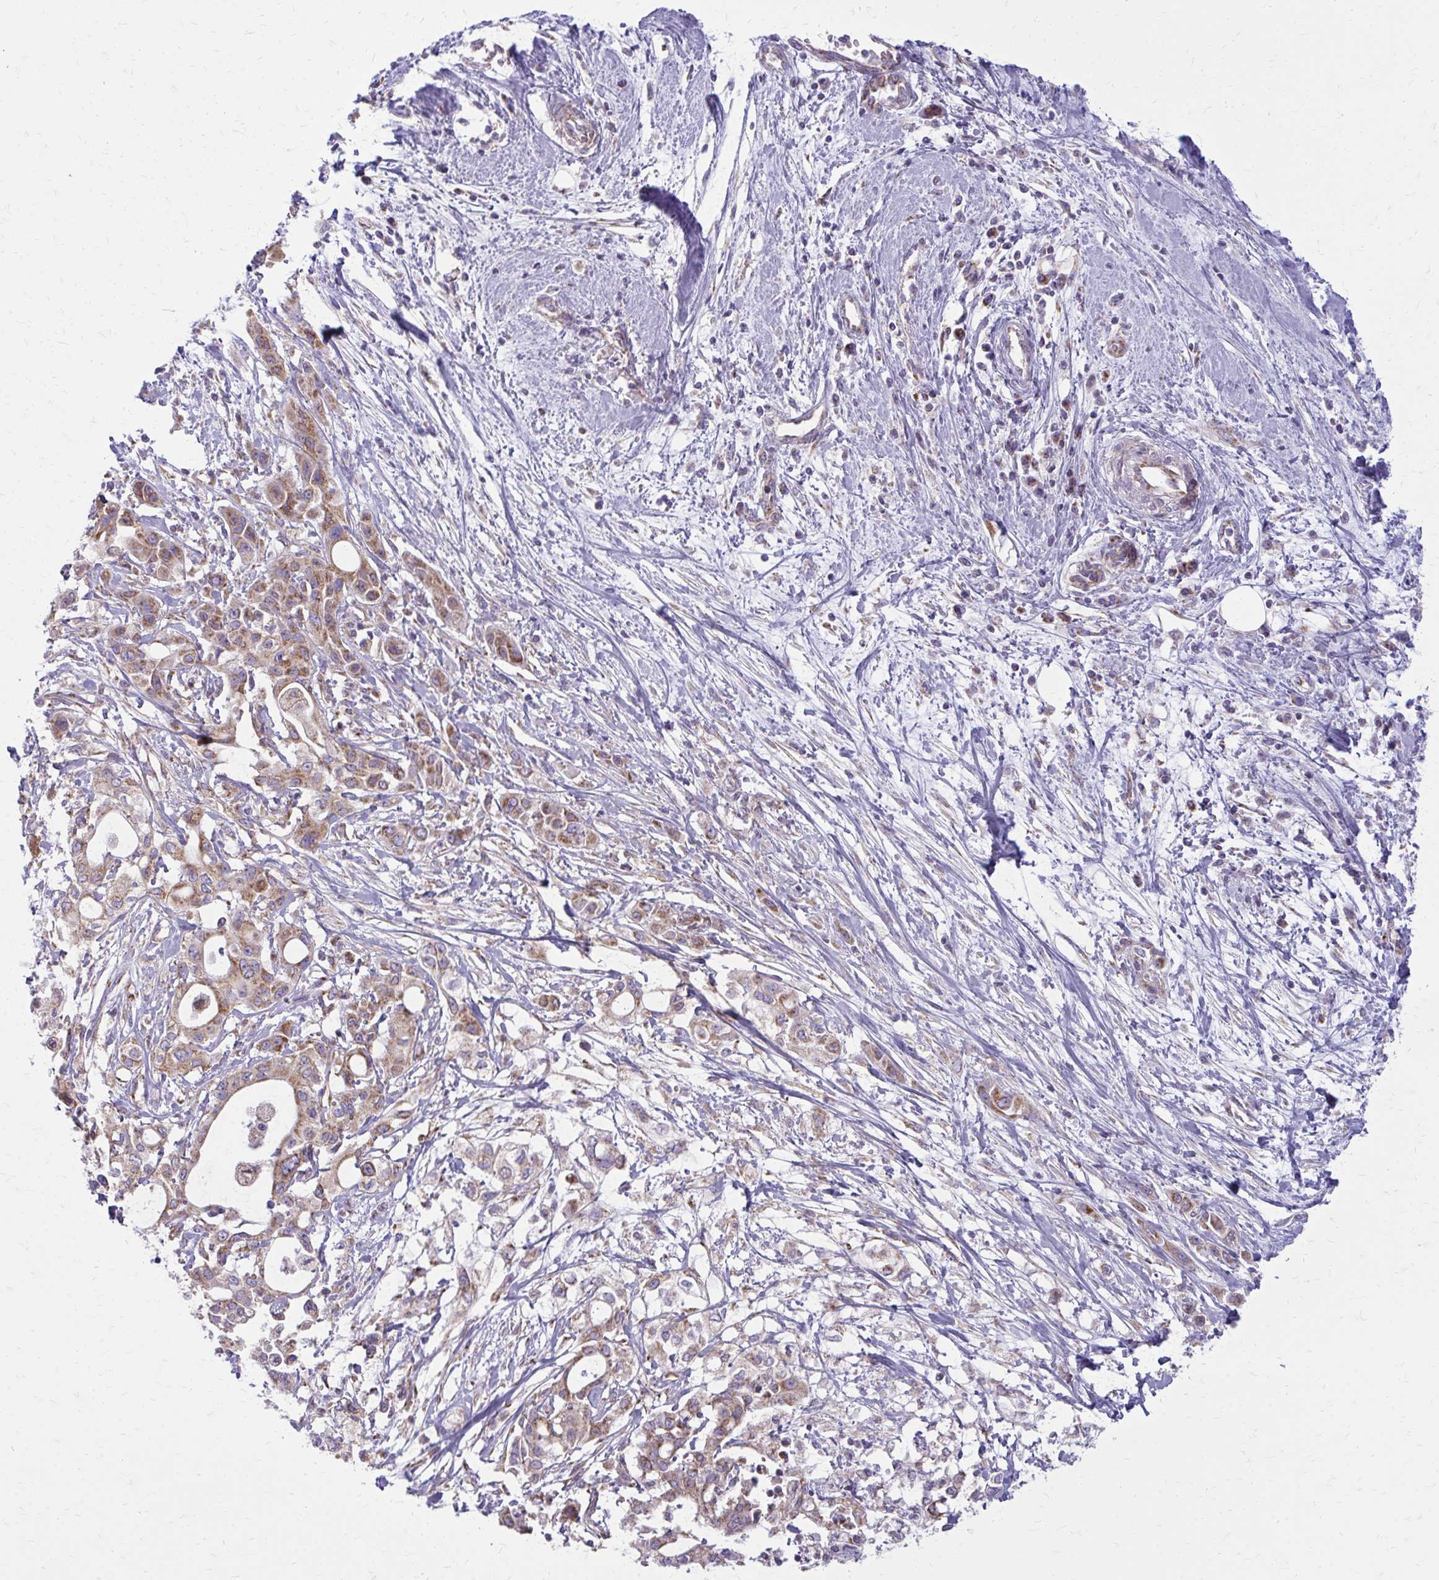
{"staining": {"intensity": "moderate", "quantity": ">75%", "location": "cytoplasmic/membranous"}, "tissue": "pancreatic cancer", "cell_type": "Tumor cells", "image_type": "cancer", "snomed": [{"axis": "morphology", "description": "Adenocarcinoma, NOS"}, {"axis": "topography", "description": "Pancreas"}], "caption": "Pancreatic cancer tissue shows moderate cytoplasmic/membranous expression in about >75% of tumor cells, visualized by immunohistochemistry.", "gene": "IFIT1", "patient": {"sex": "female", "age": 68}}